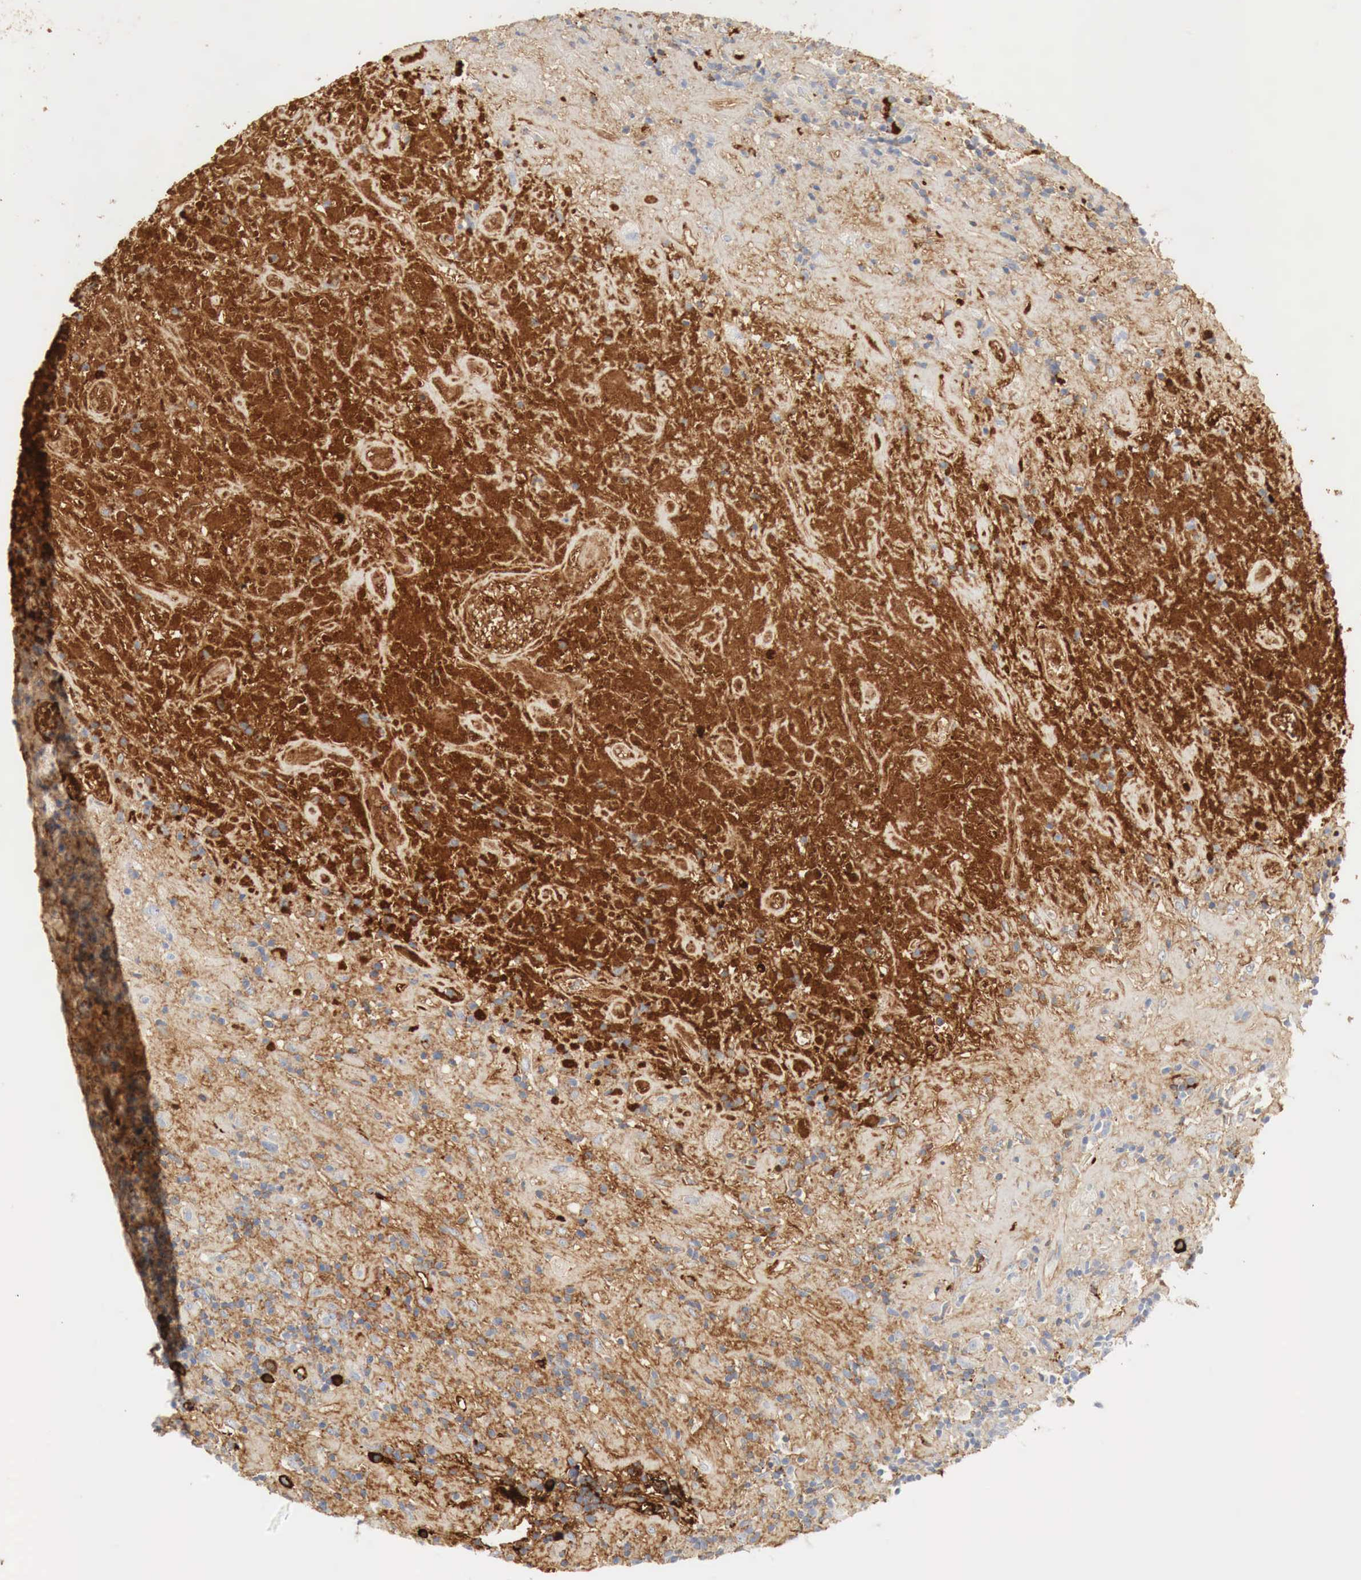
{"staining": {"intensity": "negative", "quantity": "none", "location": "none"}, "tissue": "lymphoma", "cell_type": "Tumor cells", "image_type": "cancer", "snomed": [{"axis": "morphology", "description": "Hodgkin's disease, NOS"}, {"axis": "topography", "description": "Lymph node"}], "caption": "Hodgkin's disease was stained to show a protein in brown. There is no significant expression in tumor cells. (DAB IHC with hematoxylin counter stain).", "gene": "IGLC3", "patient": {"sex": "male", "age": 46}}